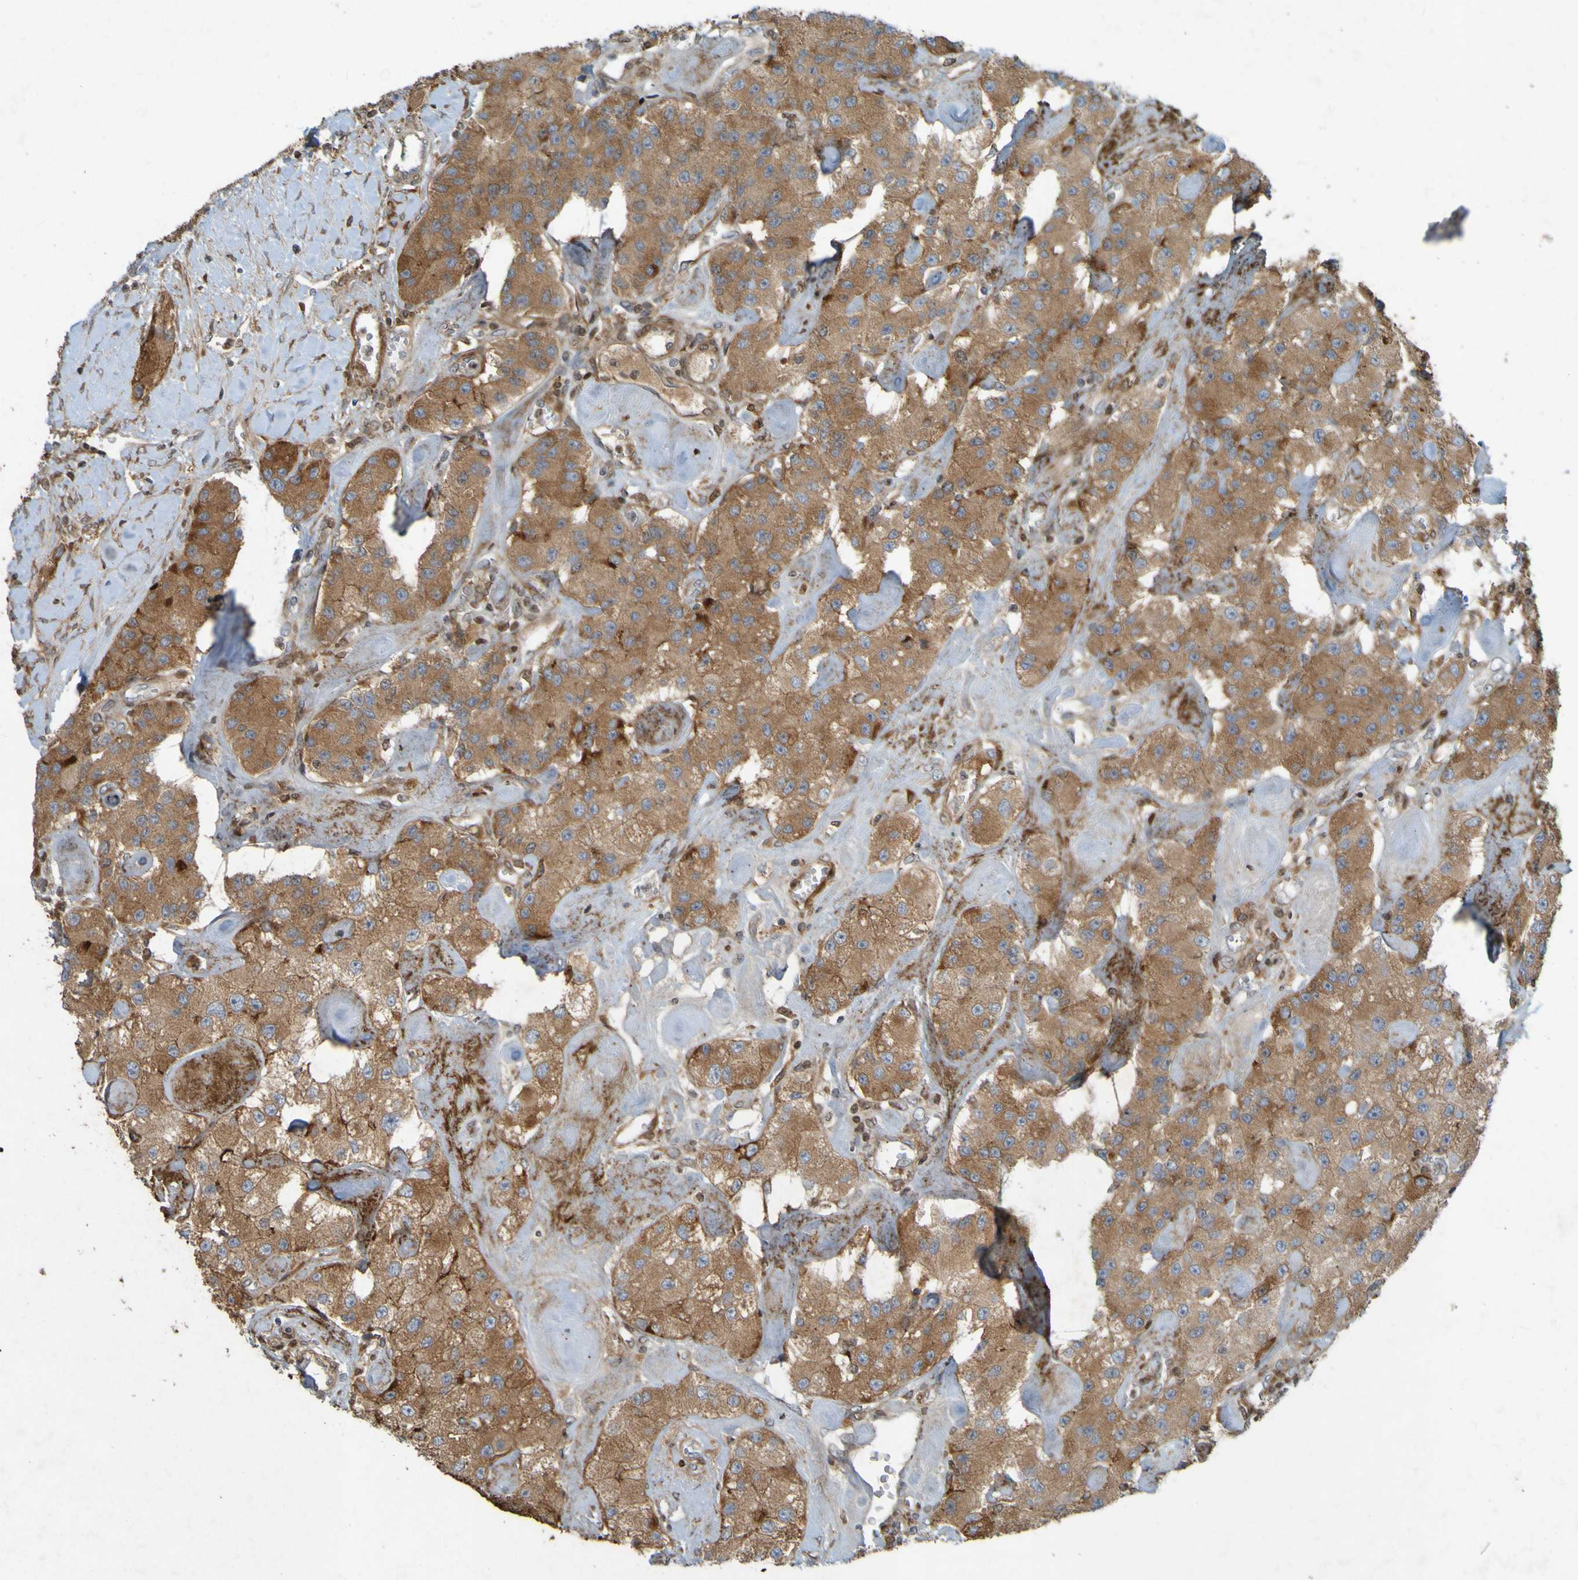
{"staining": {"intensity": "moderate", "quantity": ">75%", "location": "cytoplasmic/membranous"}, "tissue": "carcinoid", "cell_type": "Tumor cells", "image_type": "cancer", "snomed": [{"axis": "morphology", "description": "Carcinoid, malignant, NOS"}, {"axis": "topography", "description": "Pancreas"}], "caption": "Carcinoid stained for a protein exhibits moderate cytoplasmic/membranous positivity in tumor cells.", "gene": "GUCY1A1", "patient": {"sex": "male", "age": 41}}